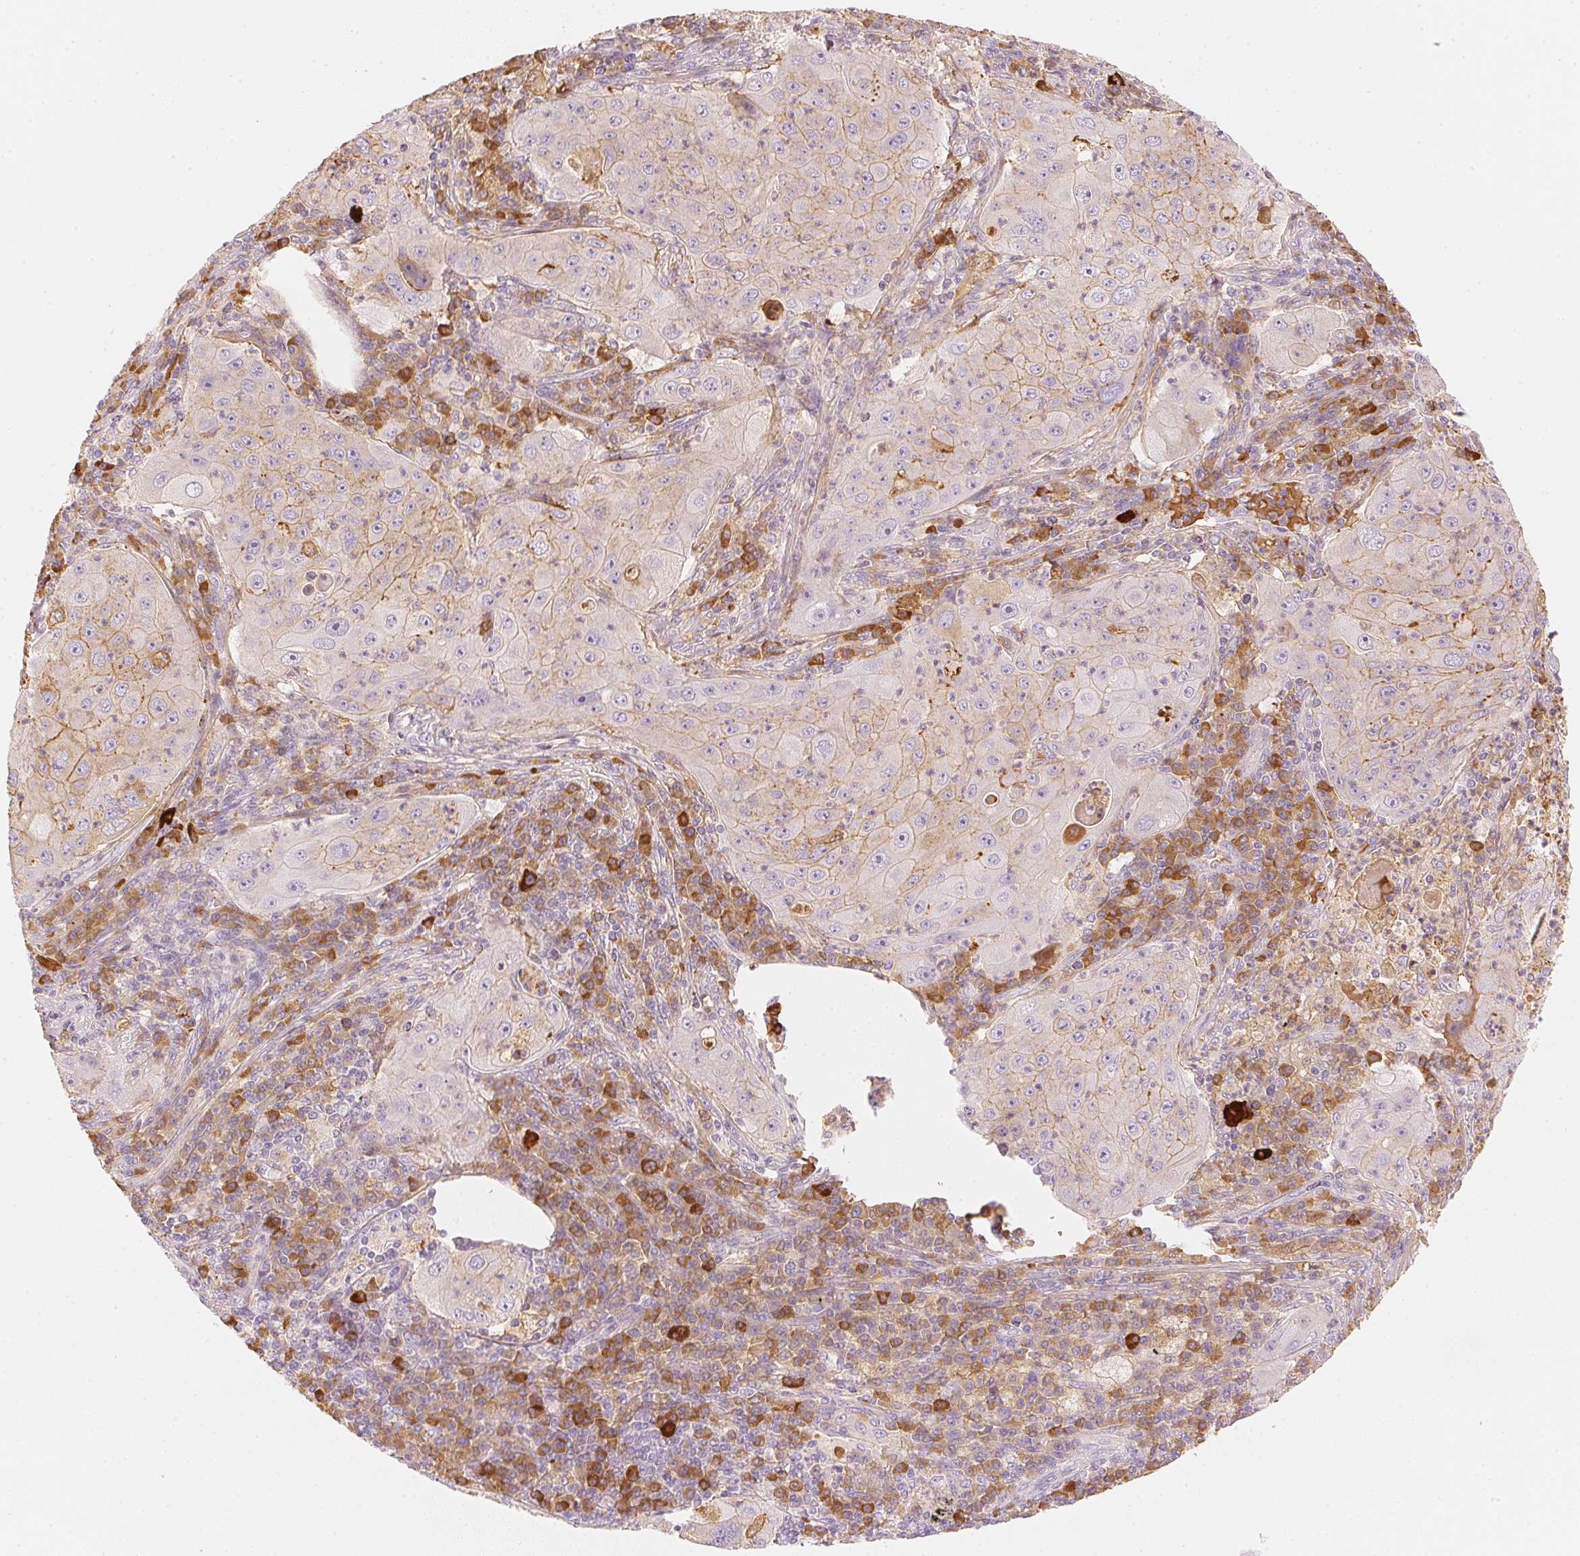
{"staining": {"intensity": "moderate", "quantity": "<25%", "location": "cytoplasmic/membranous"}, "tissue": "lung cancer", "cell_type": "Tumor cells", "image_type": "cancer", "snomed": [{"axis": "morphology", "description": "Squamous cell carcinoma, NOS"}, {"axis": "topography", "description": "Lung"}], "caption": "Protein analysis of squamous cell carcinoma (lung) tissue shows moderate cytoplasmic/membranous staining in approximately <25% of tumor cells.", "gene": "RMDN2", "patient": {"sex": "female", "age": 59}}